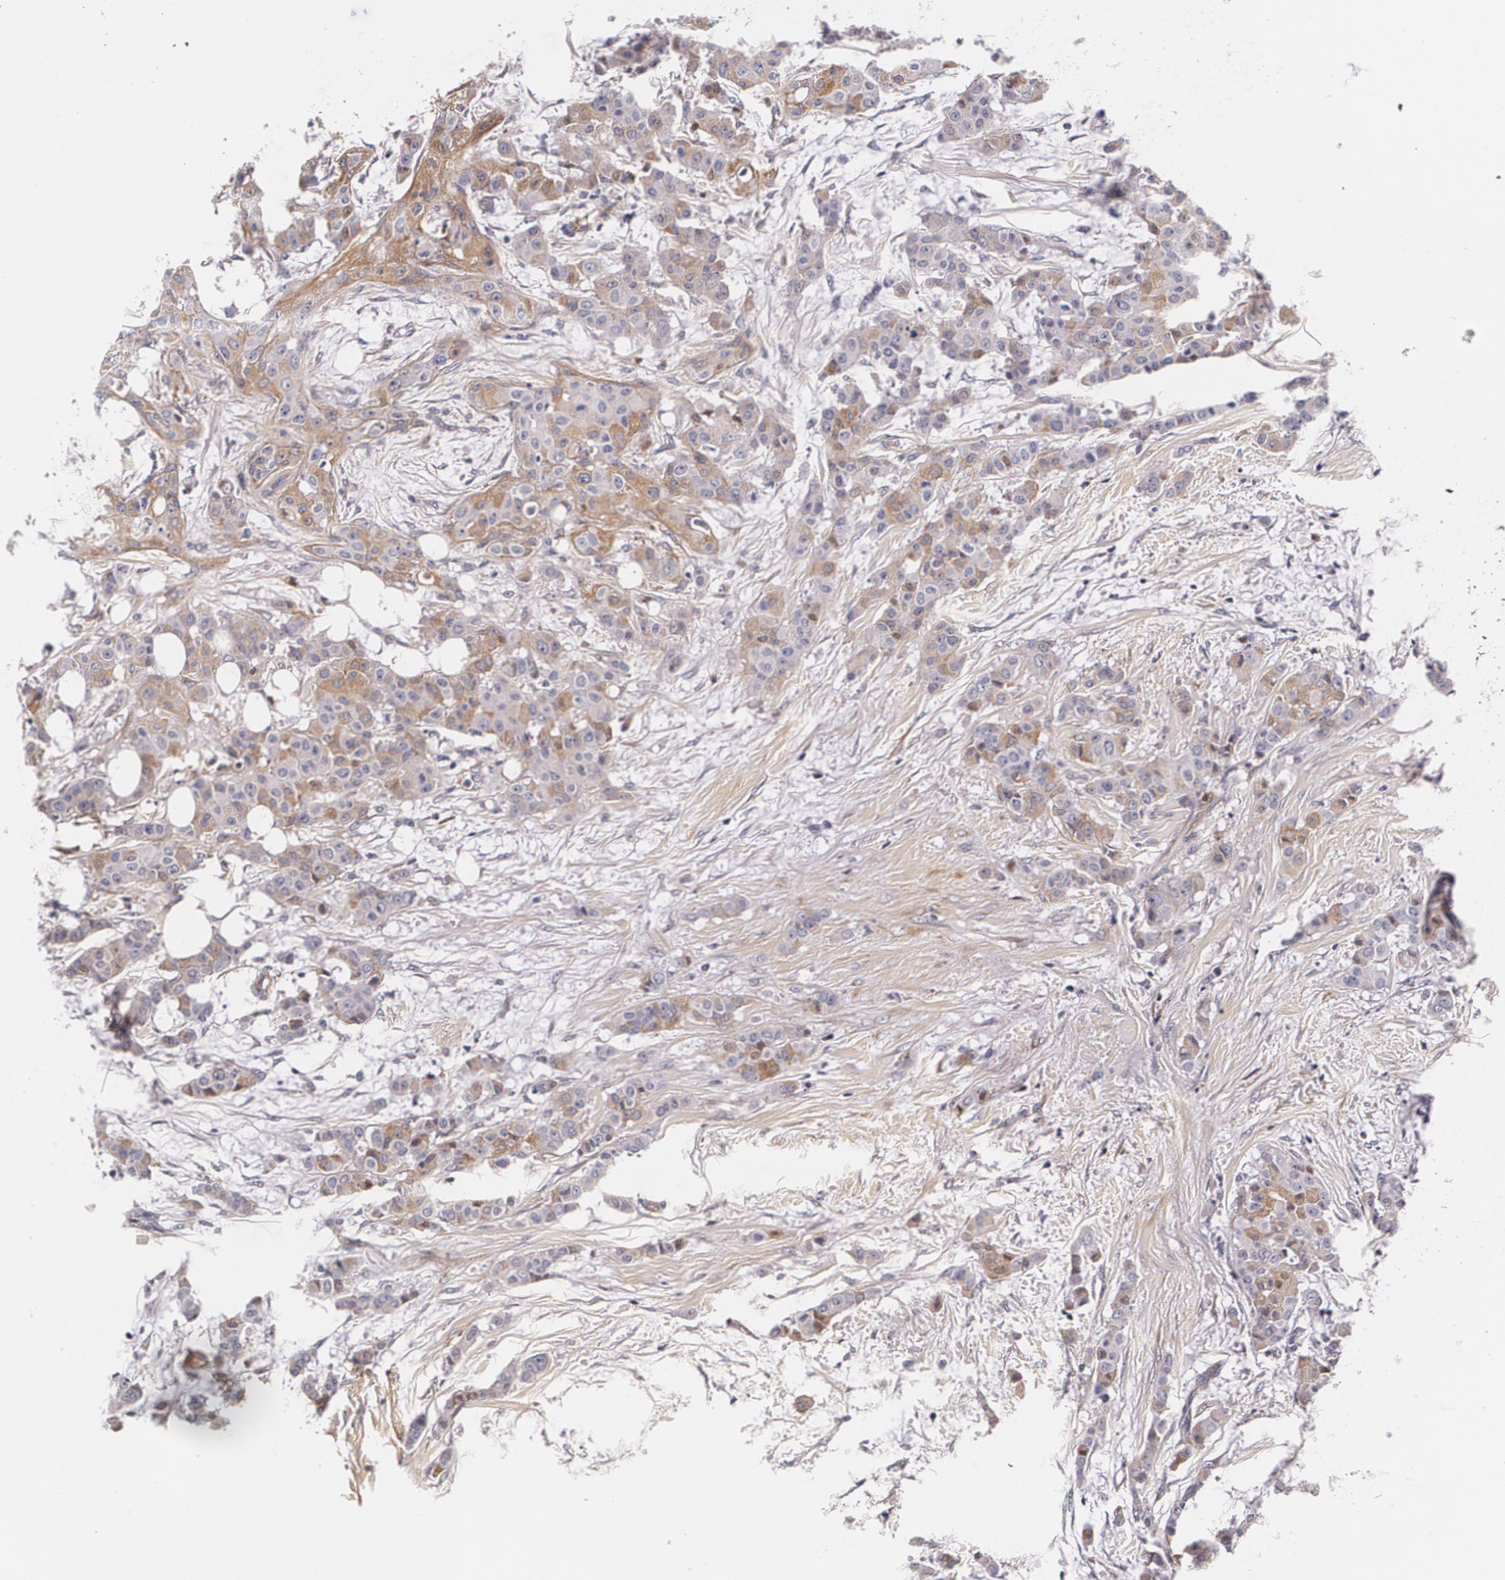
{"staining": {"intensity": "weak", "quantity": ">75%", "location": "cytoplasmic/membranous"}, "tissue": "breast cancer", "cell_type": "Tumor cells", "image_type": "cancer", "snomed": [{"axis": "morphology", "description": "Duct carcinoma"}, {"axis": "topography", "description": "Breast"}], "caption": "DAB immunohistochemical staining of invasive ductal carcinoma (breast) demonstrates weak cytoplasmic/membranous protein positivity in approximately >75% of tumor cells.", "gene": "TTR", "patient": {"sex": "female", "age": 40}}